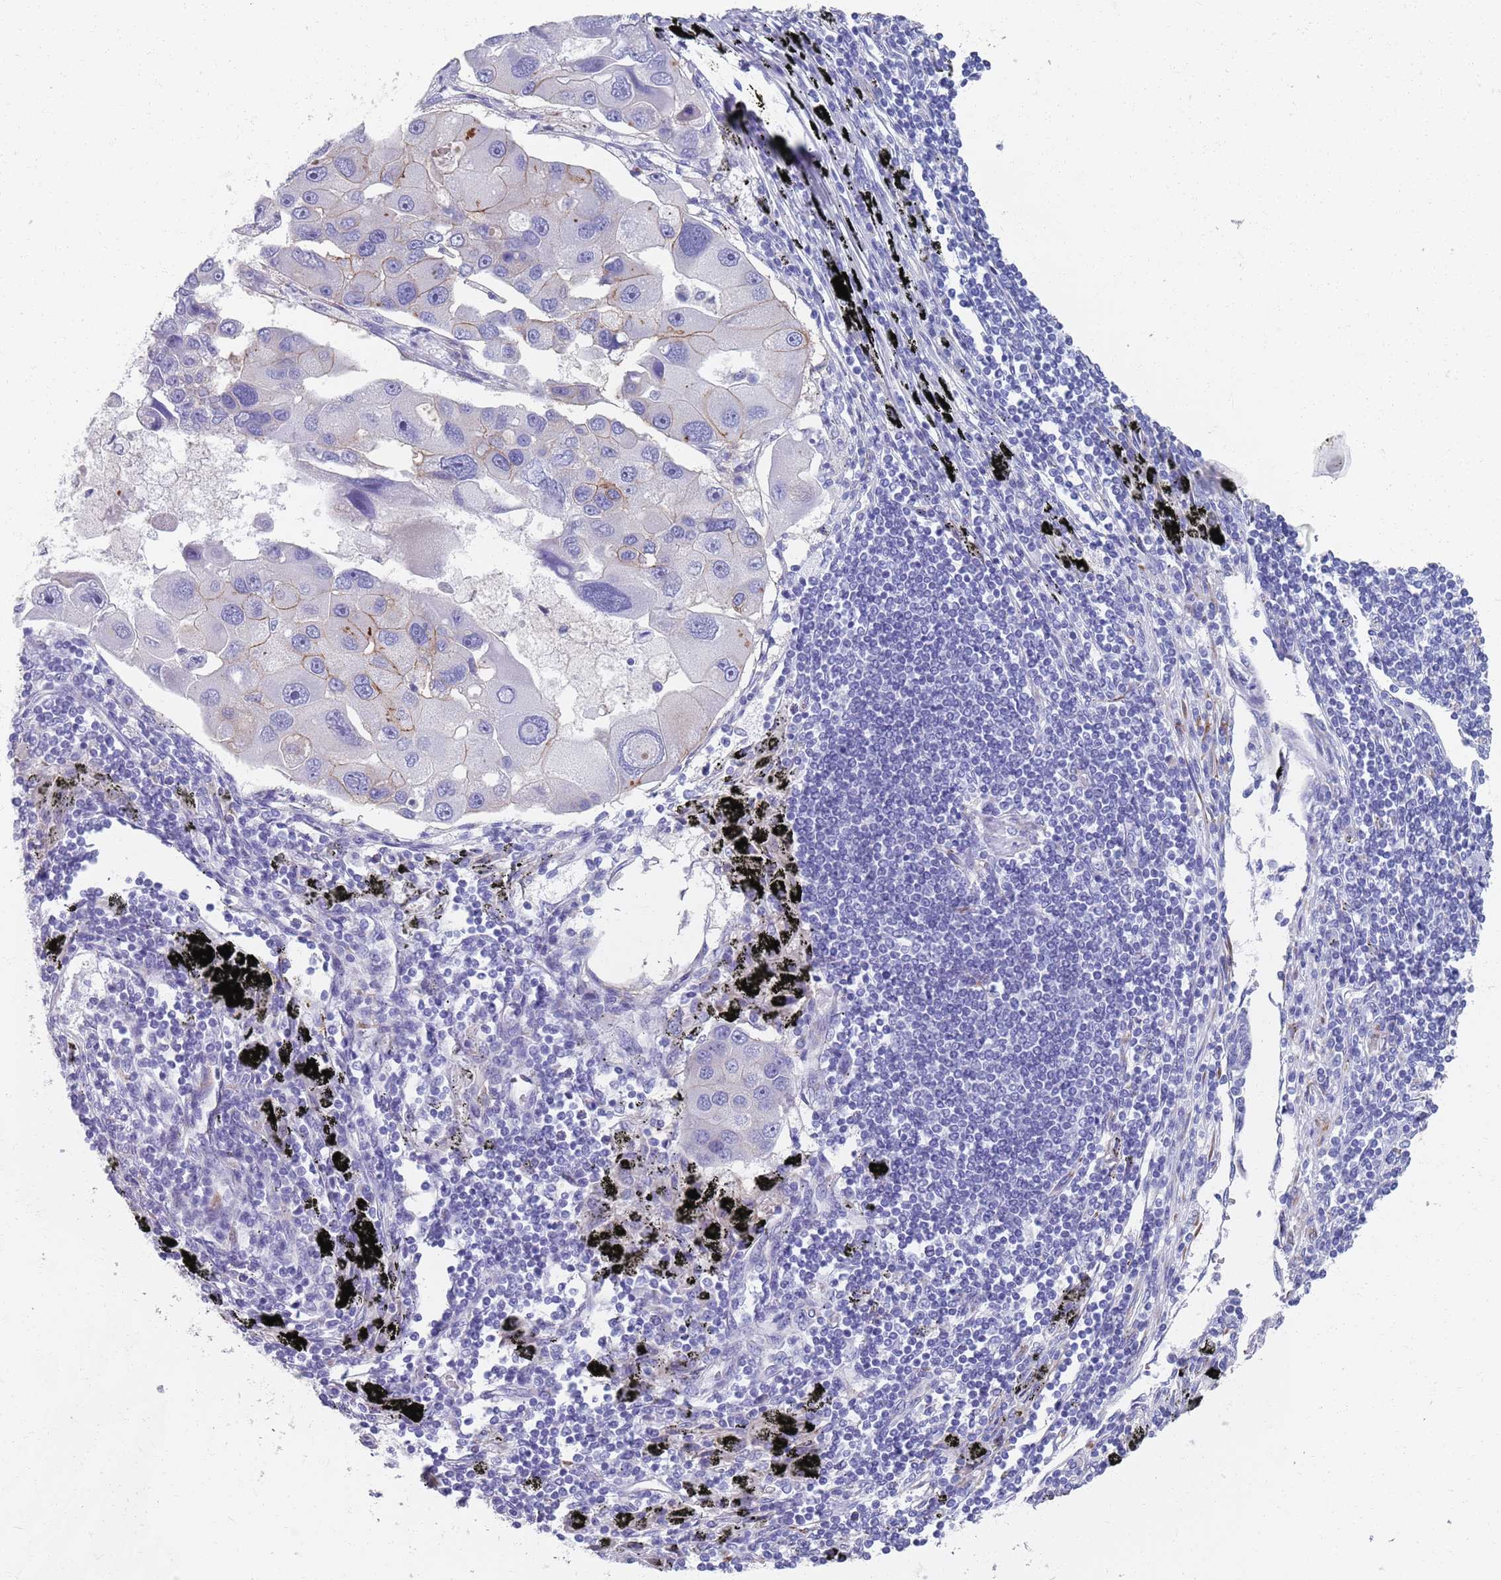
{"staining": {"intensity": "moderate", "quantity": "<25%", "location": "cytoplasmic/membranous"}, "tissue": "lung cancer", "cell_type": "Tumor cells", "image_type": "cancer", "snomed": [{"axis": "morphology", "description": "Adenocarcinoma, NOS"}, {"axis": "topography", "description": "Lung"}], "caption": "The histopathology image shows a brown stain indicating the presence of a protein in the cytoplasmic/membranous of tumor cells in lung cancer (adenocarcinoma).", "gene": "PLOD1", "patient": {"sex": "female", "age": 54}}